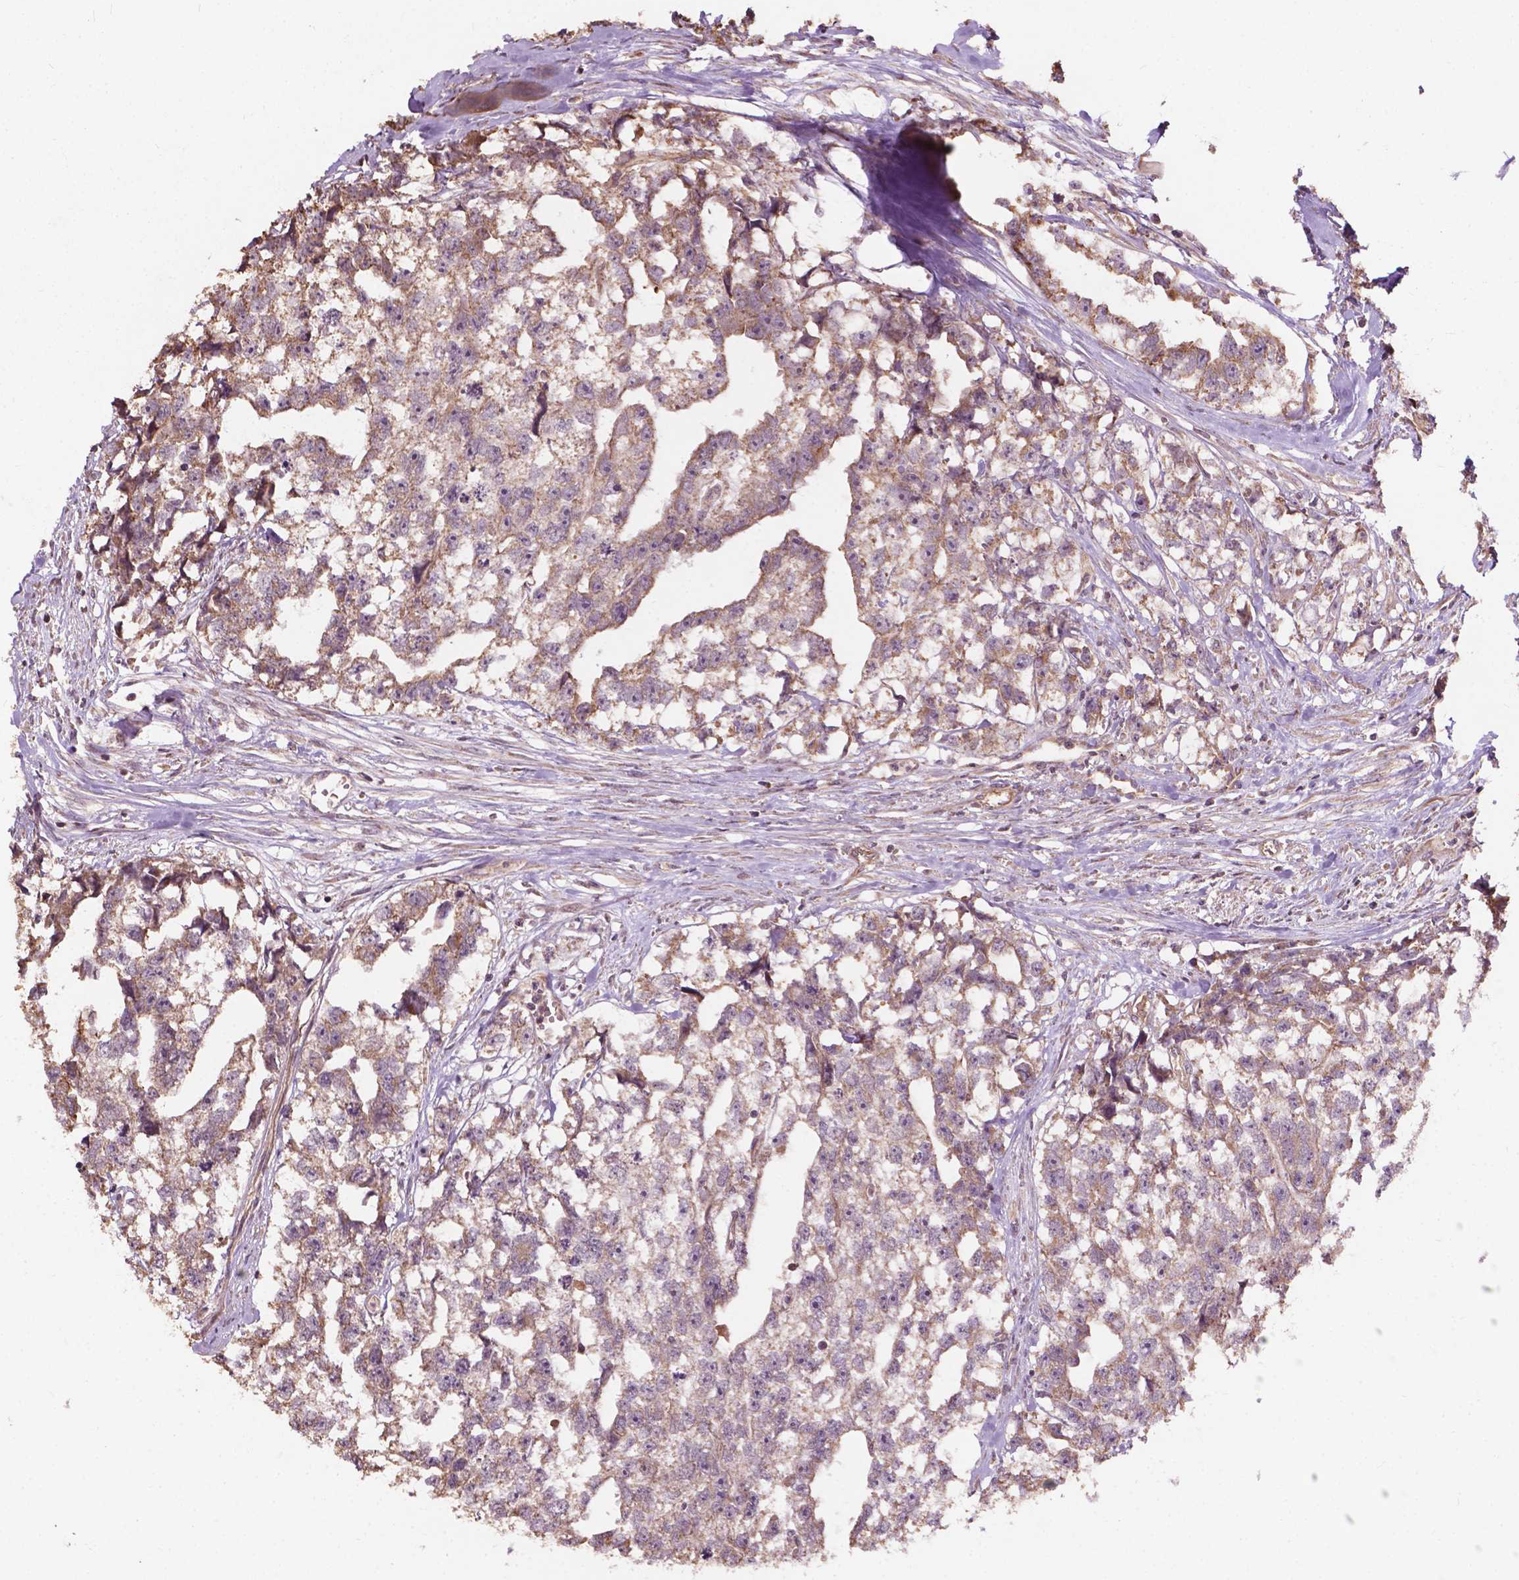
{"staining": {"intensity": "moderate", "quantity": "25%-75%", "location": "cytoplasmic/membranous"}, "tissue": "testis cancer", "cell_type": "Tumor cells", "image_type": "cancer", "snomed": [{"axis": "morphology", "description": "Carcinoma, Embryonal, NOS"}, {"axis": "morphology", "description": "Teratoma, malignant, NOS"}, {"axis": "topography", "description": "Testis"}], "caption": "The photomicrograph exhibits immunohistochemical staining of testis cancer. There is moderate cytoplasmic/membranous expression is identified in approximately 25%-75% of tumor cells.", "gene": "CDC42BPA", "patient": {"sex": "male", "age": 44}}